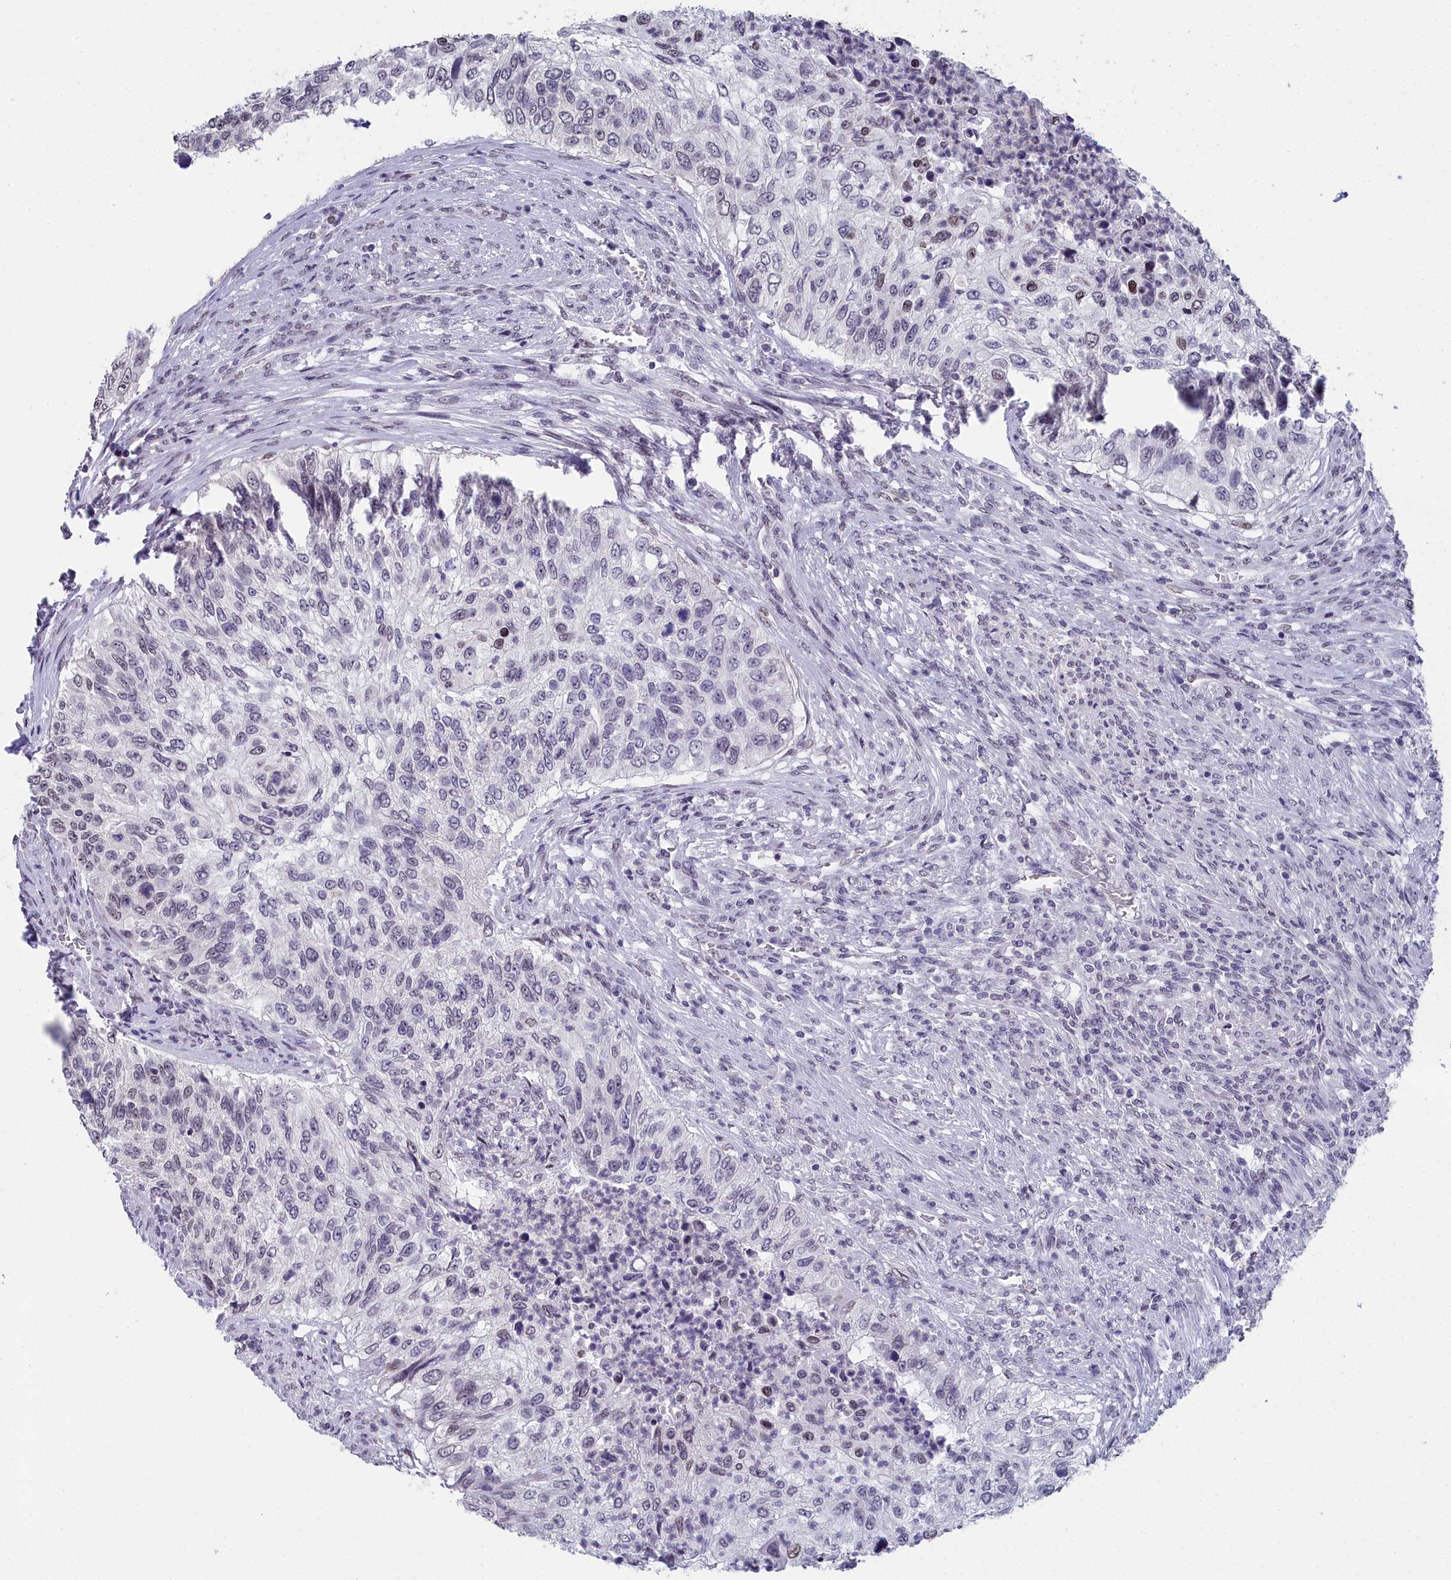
{"staining": {"intensity": "negative", "quantity": "none", "location": "none"}, "tissue": "urothelial cancer", "cell_type": "Tumor cells", "image_type": "cancer", "snomed": [{"axis": "morphology", "description": "Urothelial carcinoma, High grade"}, {"axis": "topography", "description": "Urinary bladder"}], "caption": "Human urothelial carcinoma (high-grade) stained for a protein using IHC shows no staining in tumor cells.", "gene": "CCDC97", "patient": {"sex": "female", "age": 60}}